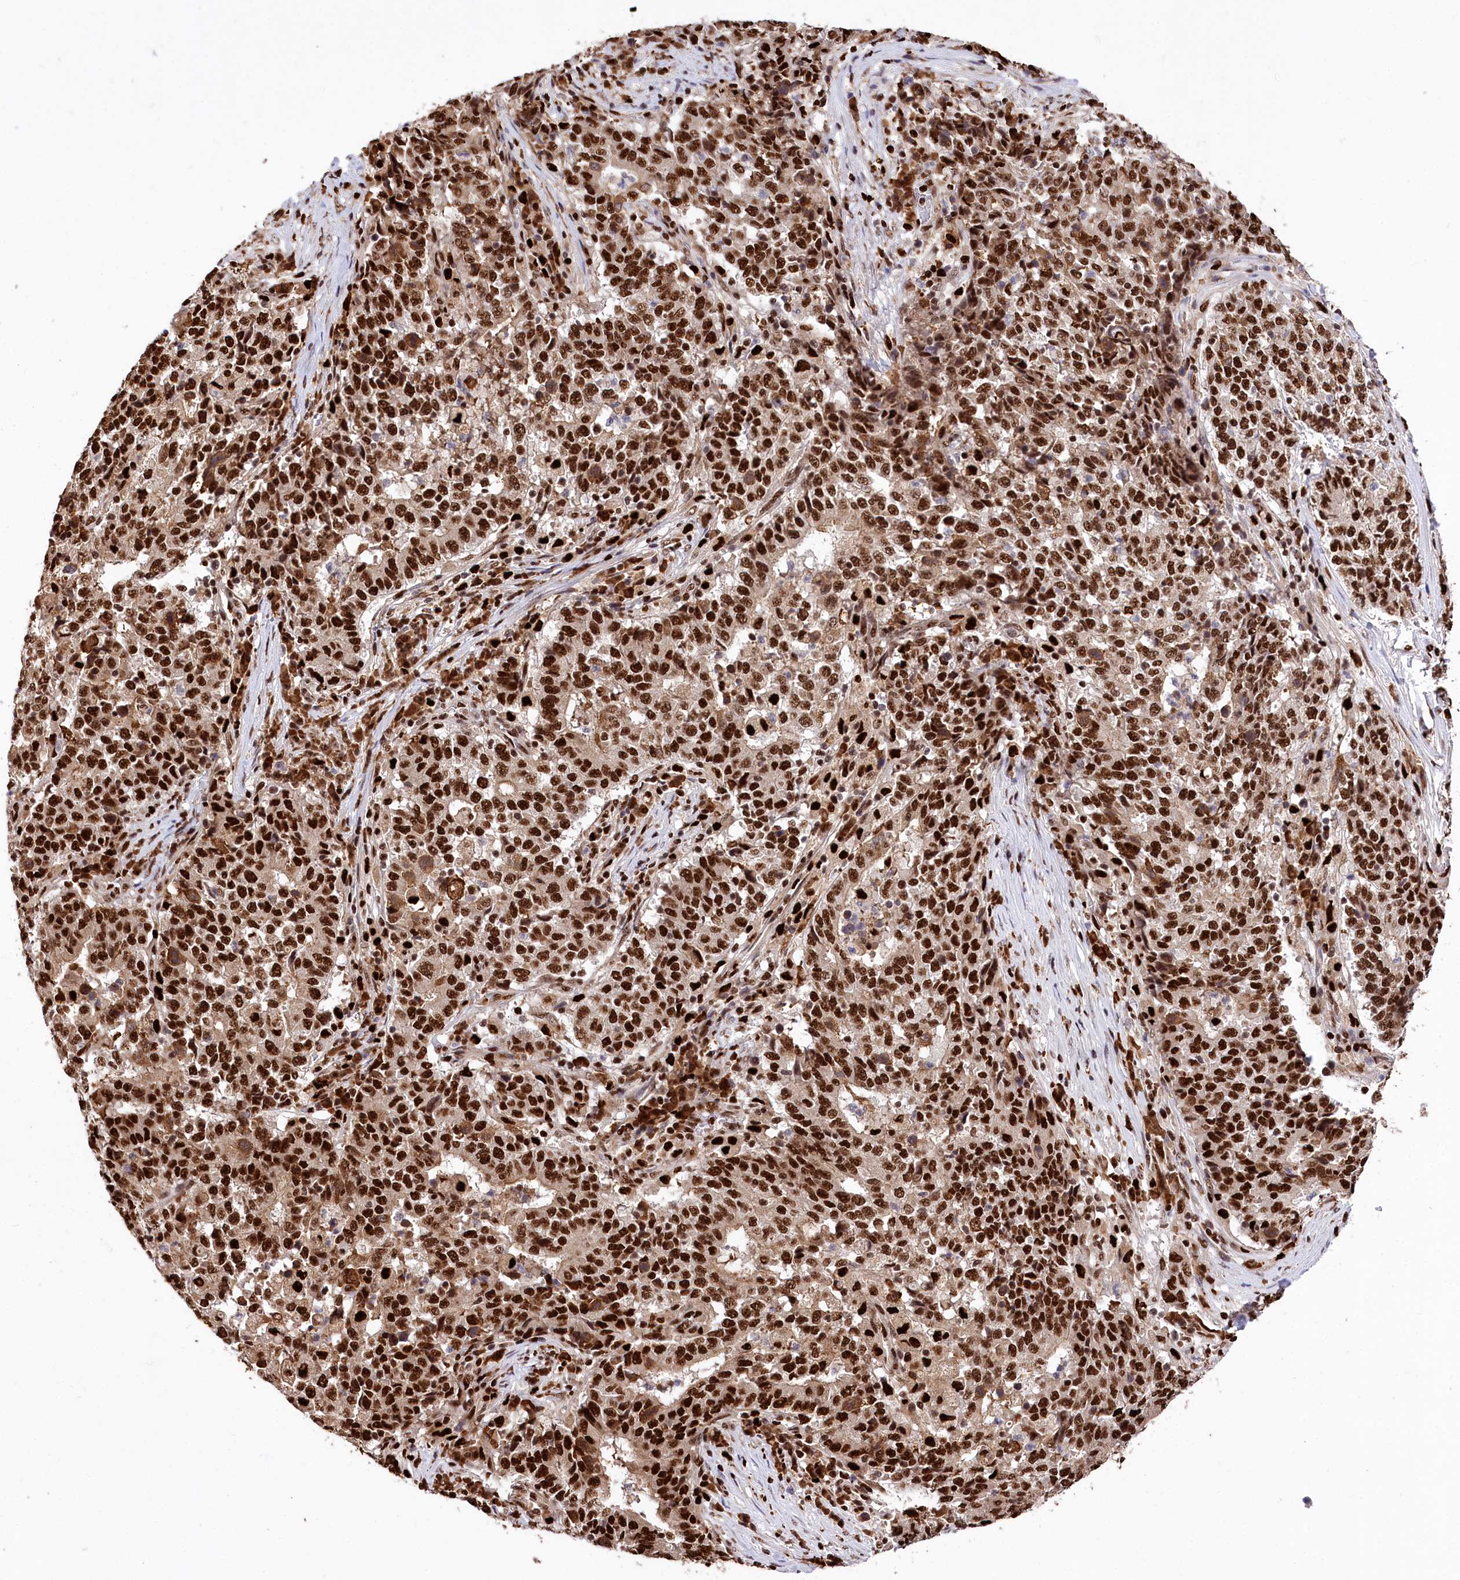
{"staining": {"intensity": "strong", "quantity": ">75%", "location": "cytoplasmic/membranous,nuclear"}, "tissue": "stomach cancer", "cell_type": "Tumor cells", "image_type": "cancer", "snomed": [{"axis": "morphology", "description": "Adenocarcinoma, NOS"}, {"axis": "topography", "description": "Stomach"}], "caption": "Stomach adenocarcinoma stained with IHC exhibits strong cytoplasmic/membranous and nuclear expression in about >75% of tumor cells.", "gene": "FIGN", "patient": {"sex": "male", "age": 59}}